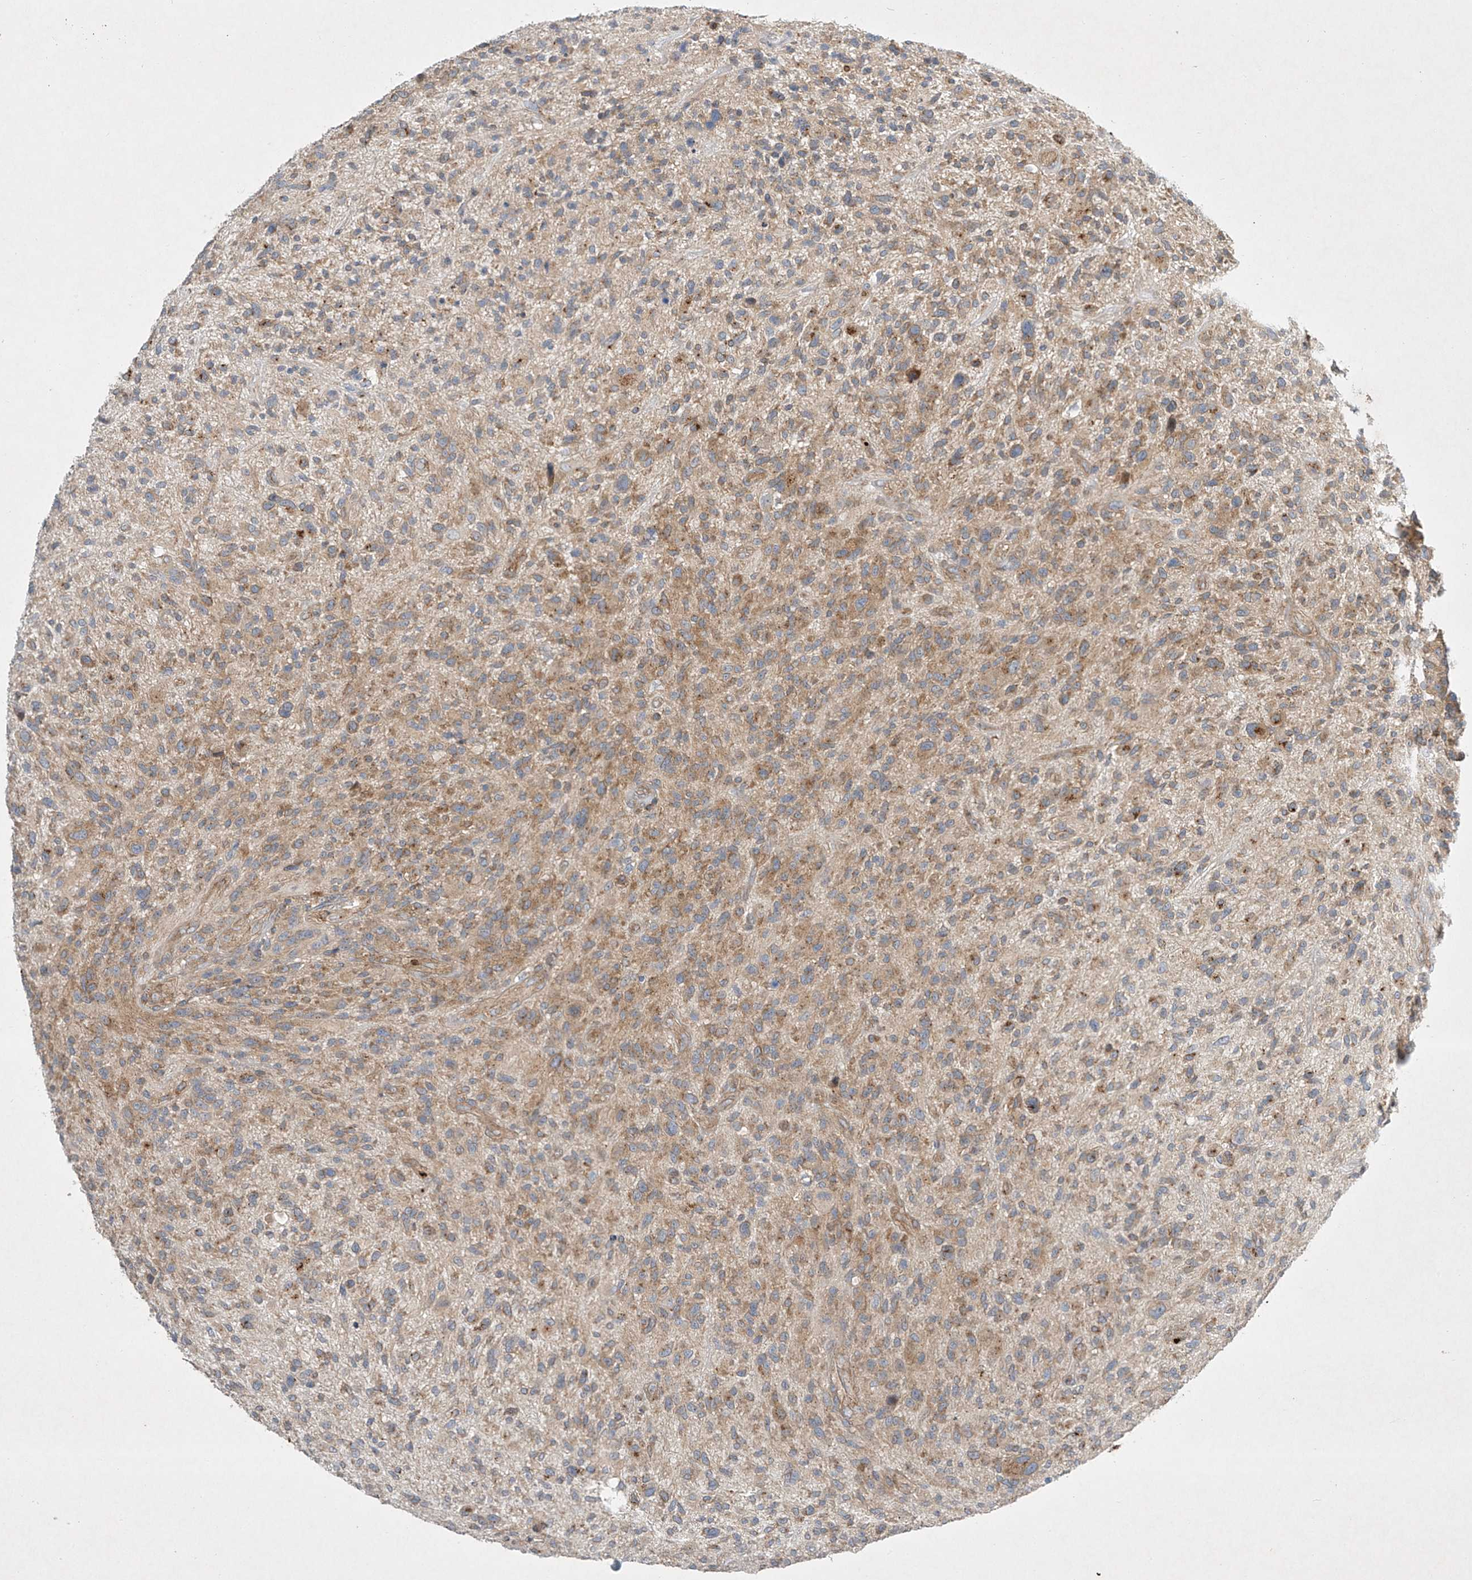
{"staining": {"intensity": "moderate", "quantity": "25%-75%", "location": "cytoplasmic/membranous"}, "tissue": "glioma", "cell_type": "Tumor cells", "image_type": "cancer", "snomed": [{"axis": "morphology", "description": "Glioma, malignant, High grade"}, {"axis": "topography", "description": "Brain"}], "caption": "Human glioma stained with a brown dye displays moderate cytoplasmic/membranous positive staining in about 25%-75% of tumor cells.", "gene": "TJAP1", "patient": {"sex": "male", "age": 47}}